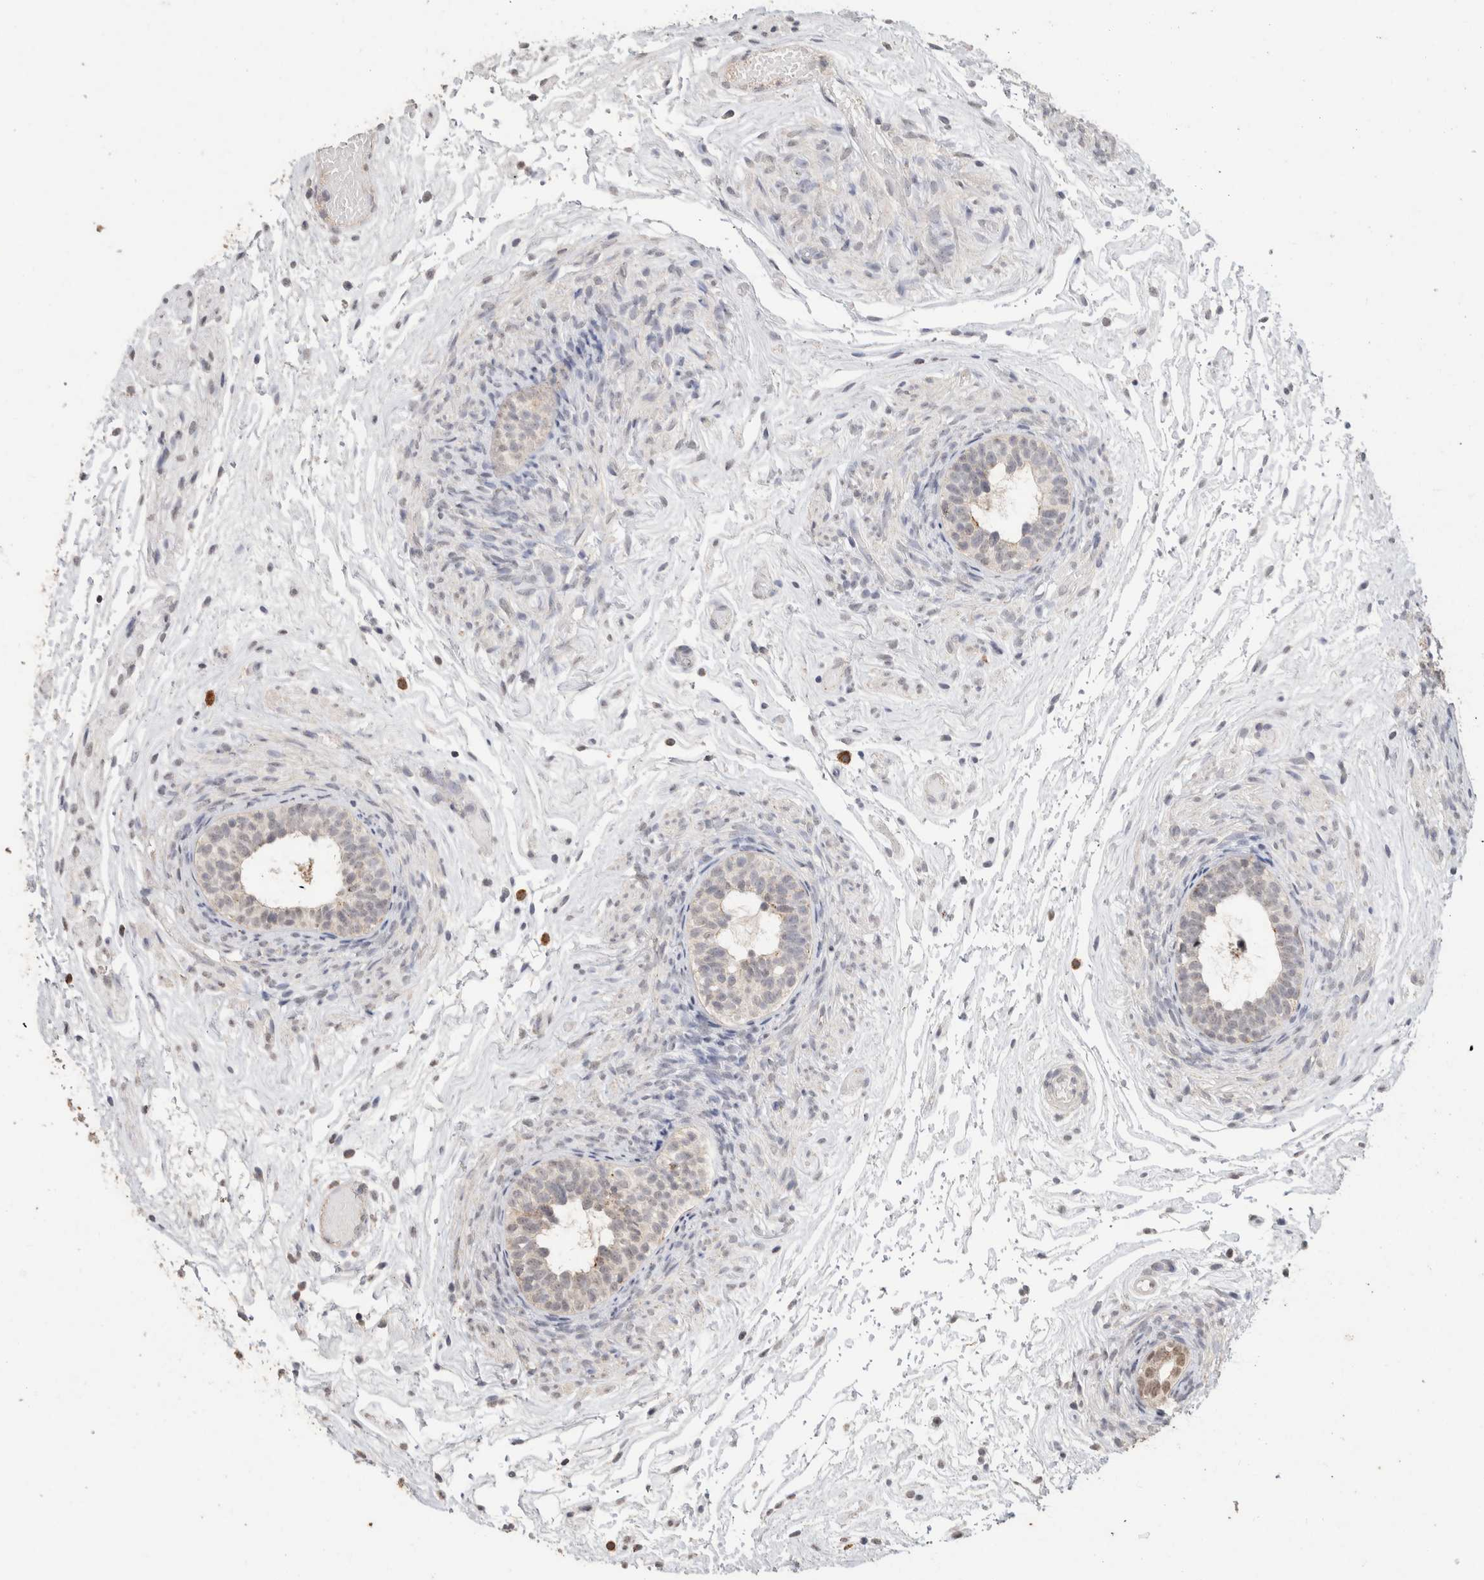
{"staining": {"intensity": "moderate", "quantity": "25%-75%", "location": "cytoplasmic/membranous"}, "tissue": "epididymis", "cell_type": "Glandular cells", "image_type": "normal", "snomed": [{"axis": "morphology", "description": "Normal tissue, NOS"}, {"axis": "topography", "description": "Epididymis"}], "caption": "This histopathology image exhibits immunohistochemistry (IHC) staining of benign epididymis, with medium moderate cytoplasmic/membranous staining in approximately 25%-75% of glandular cells.", "gene": "ARSA", "patient": {"sex": "male", "age": 5}}